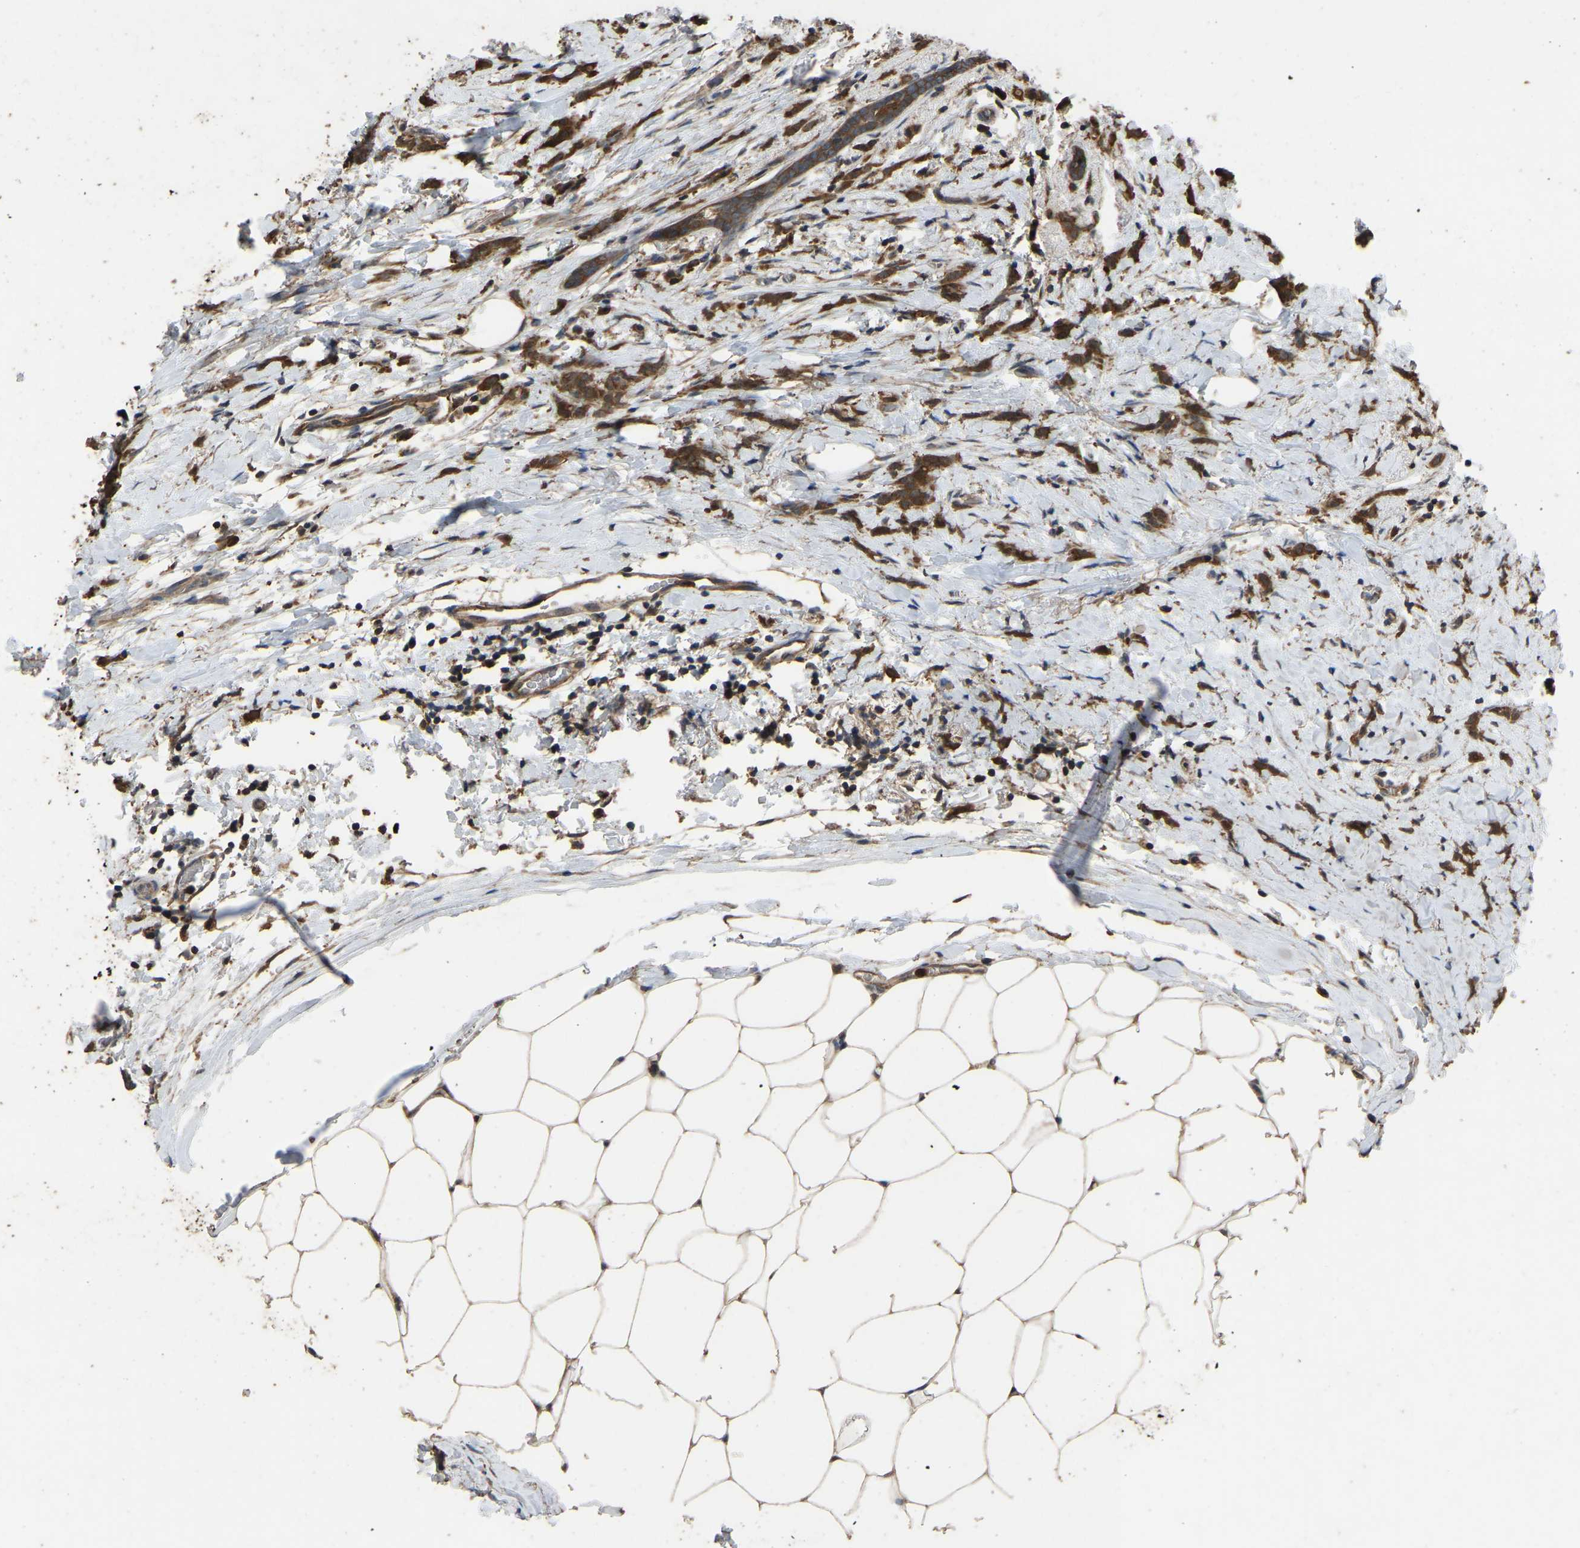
{"staining": {"intensity": "strong", "quantity": ">75%", "location": "cytoplasmic/membranous"}, "tissue": "breast cancer", "cell_type": "Tumor cells", "image_type": "cancer", "snomed": [{"axis": "morphology", "description": "Lobular carcinoma, in situ"}, {"axis": "morphology", "description": "Lobular carcinoma"}, {"axis": "topography", "description": "Breast"}], "caption": "Strong cytoplasmic/membranous staining for a protein is appreciated in approximately >75% of tumor cells of breast cancer using immunohistochemistry.", "gene": "FHIT", "patient": {"sex": "female", "age": 41}}